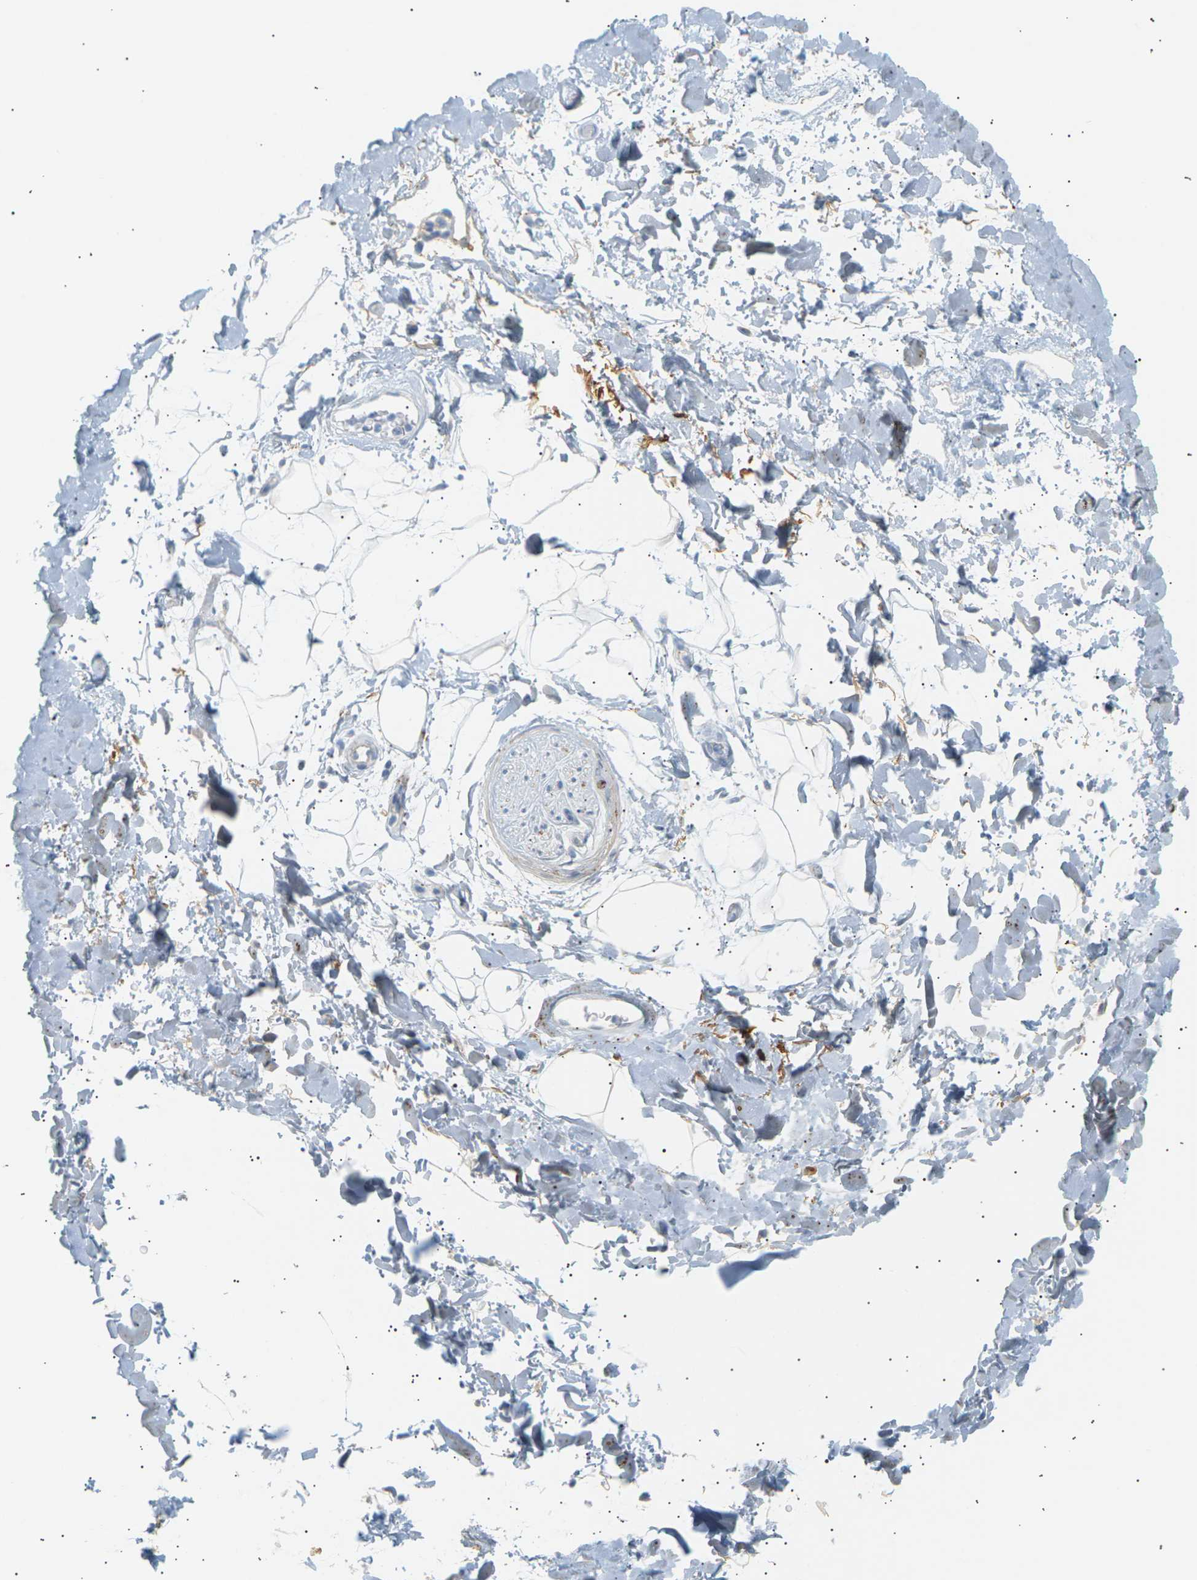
{"staining": {"intensity": "negative", "quantity": "none", "location": "none"}, "tissue": "adipose tissue", "cell_type": "Adipocytes", "image_type": "normal", "snomed": [{"axis": "morphology", "description": "Normal tissue, NOS"}, {"axis": "topography", "description": "Soft tissue"}], "caption": "This is an IHC photomicrograph of benign human adipose tissue. There is no positivity in adipocytes.", "gene": "CLU", "patient": {"sex": "male", "age": 72}}